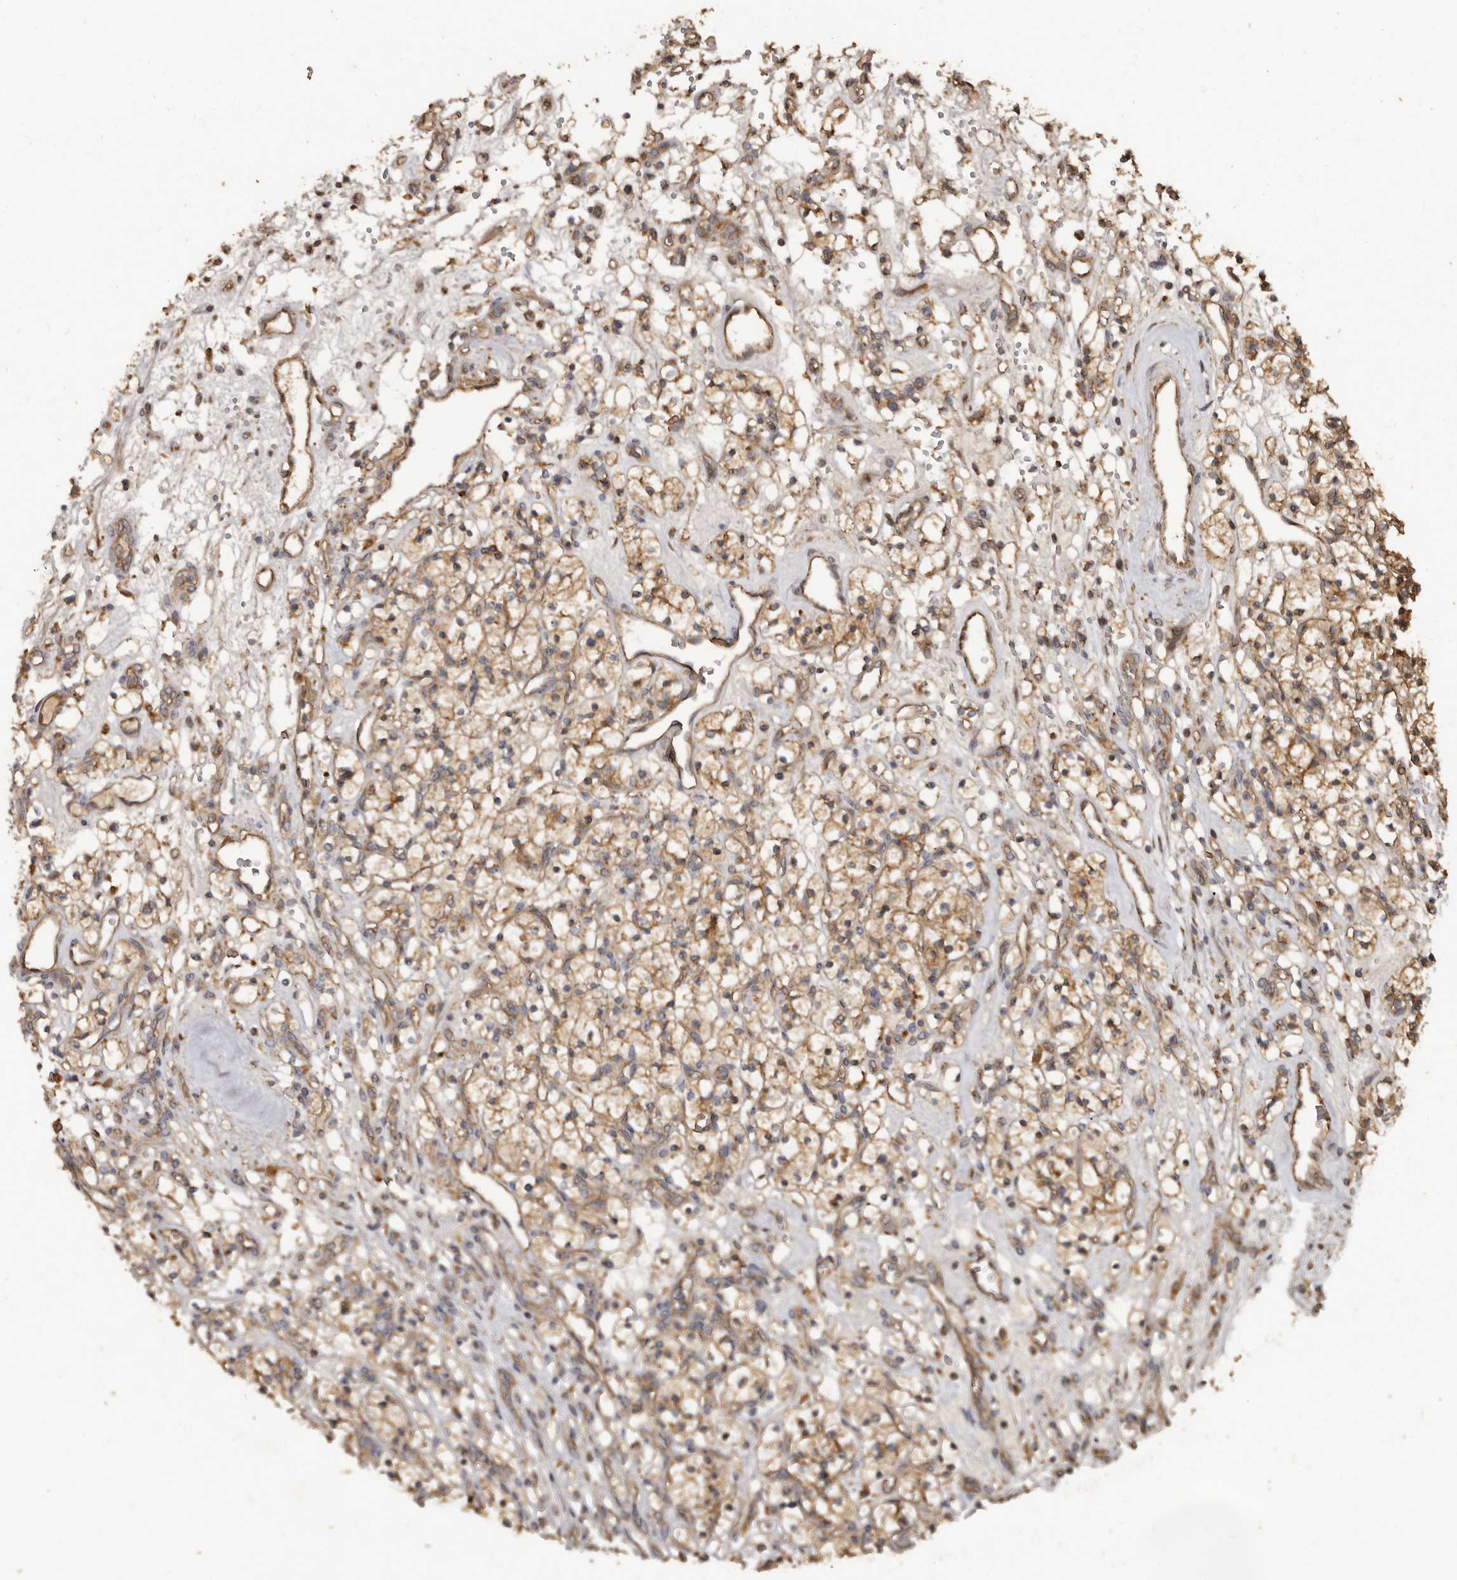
{"staining": {"intensity": "moderate", "quantity": ">75%", "location": "cytoplasmic/membranous"}, "tissue": "renal cancer", "cell_type": "Tumor cells", "image_type": "cancer", "snomed": [{"axis": "morphology", "description": "Adenocarcinoma, NOS"}, {"axis": "topography", "description": "Kidney"}], "caption": "Renal cancer (adenocarcinoma) stained with DAB immunohistochemistry shows medium levels of moderate cytoplasmic/membranous staining in about >75% of tumor cells.", "gene": "FLCN", "patient": {"sex": "female", "age": 57}}